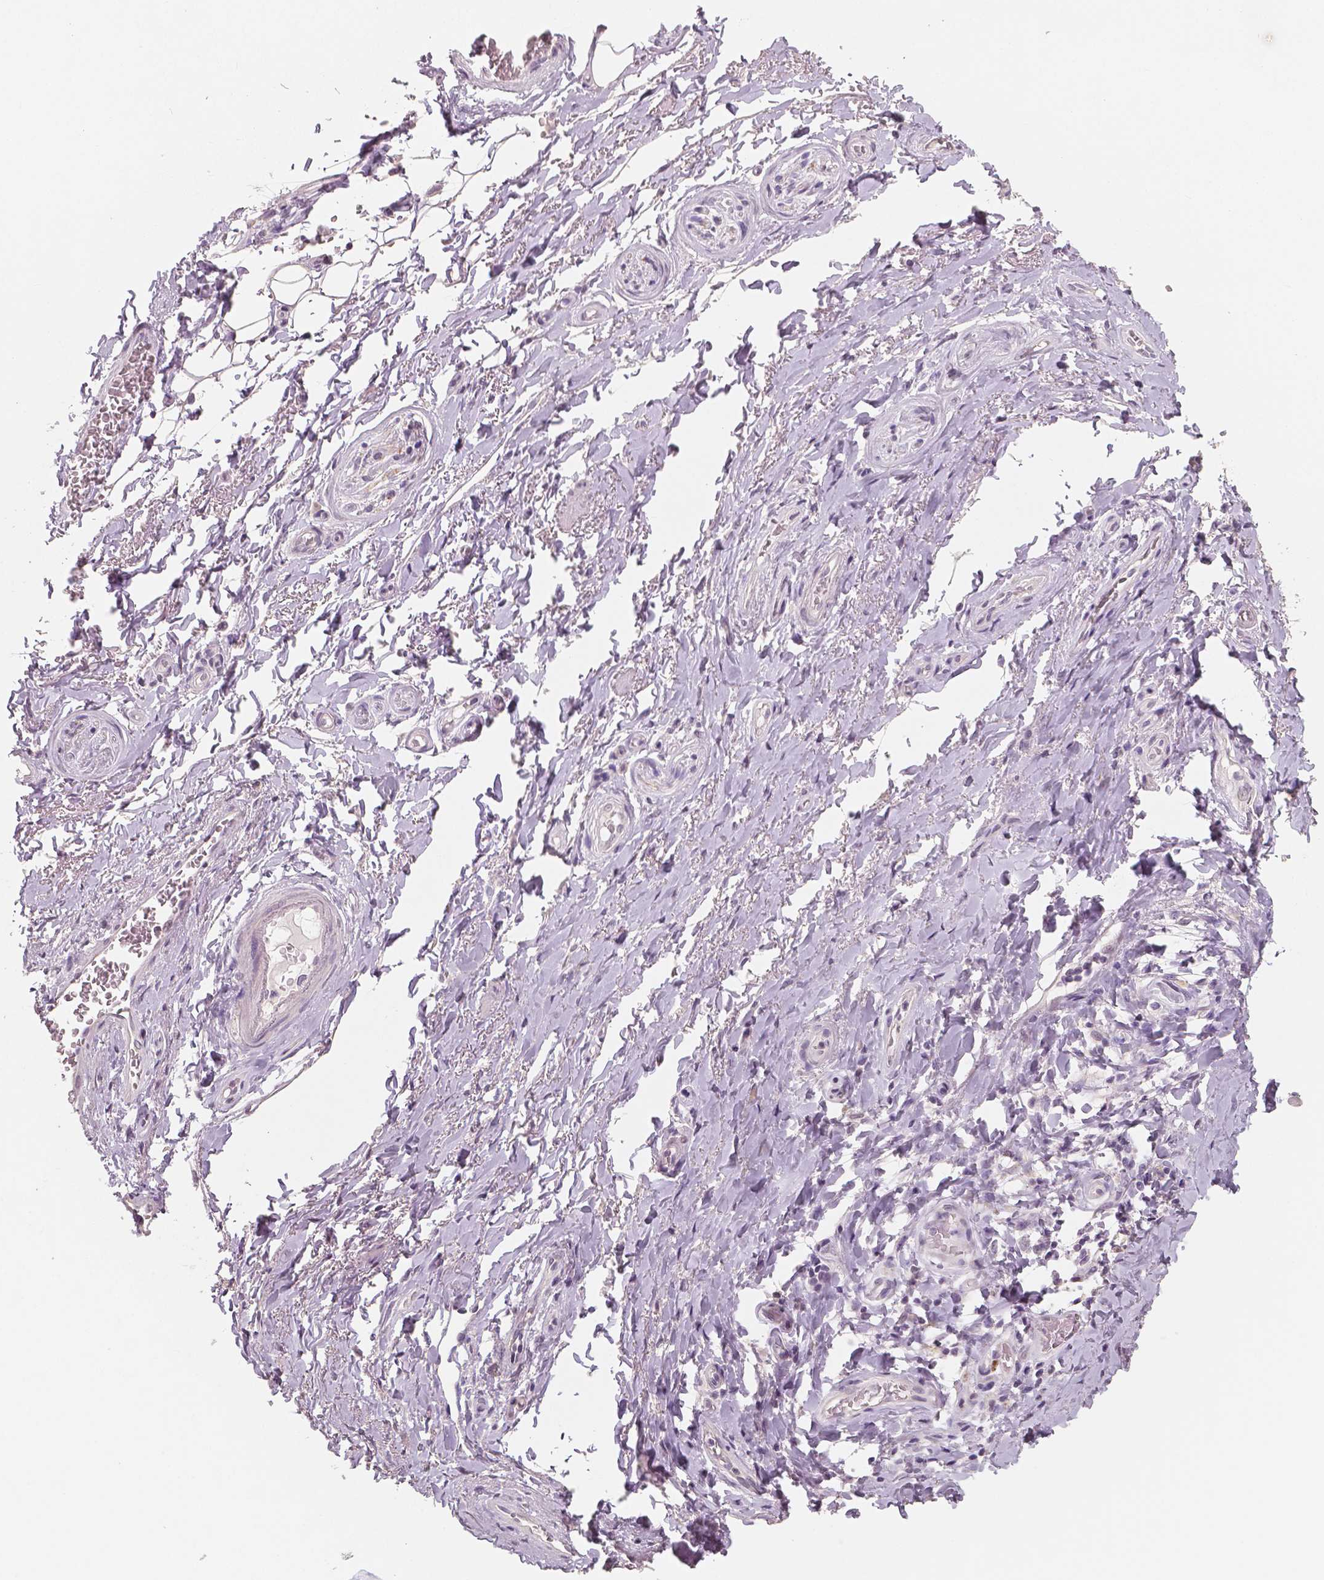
{"staining": {"intensity": "negative", "quantity": "none", "location": "none"}, "tissue": "adipose tissue", "cell_type": "Adipocytes", "image_type": "normal", "snomed": [{"axis": "morphology", "description": "Normal tissue, NOS"}, {"axis": "topography", "description": "Anal"}, {"axis": "topography", "description": "Peripheral nerve tissue"}], "caption": "Immunohistochemical staining of unremarkable adipose tissue exhibits no significant expression in adipocytes. (Brightfield microscopy of DAB (3,3'-diaminobenzidine) immunohistochemistry at high magnification).", "gene": "NECAB1", "patient": {"sex": "male", "age": 53}}